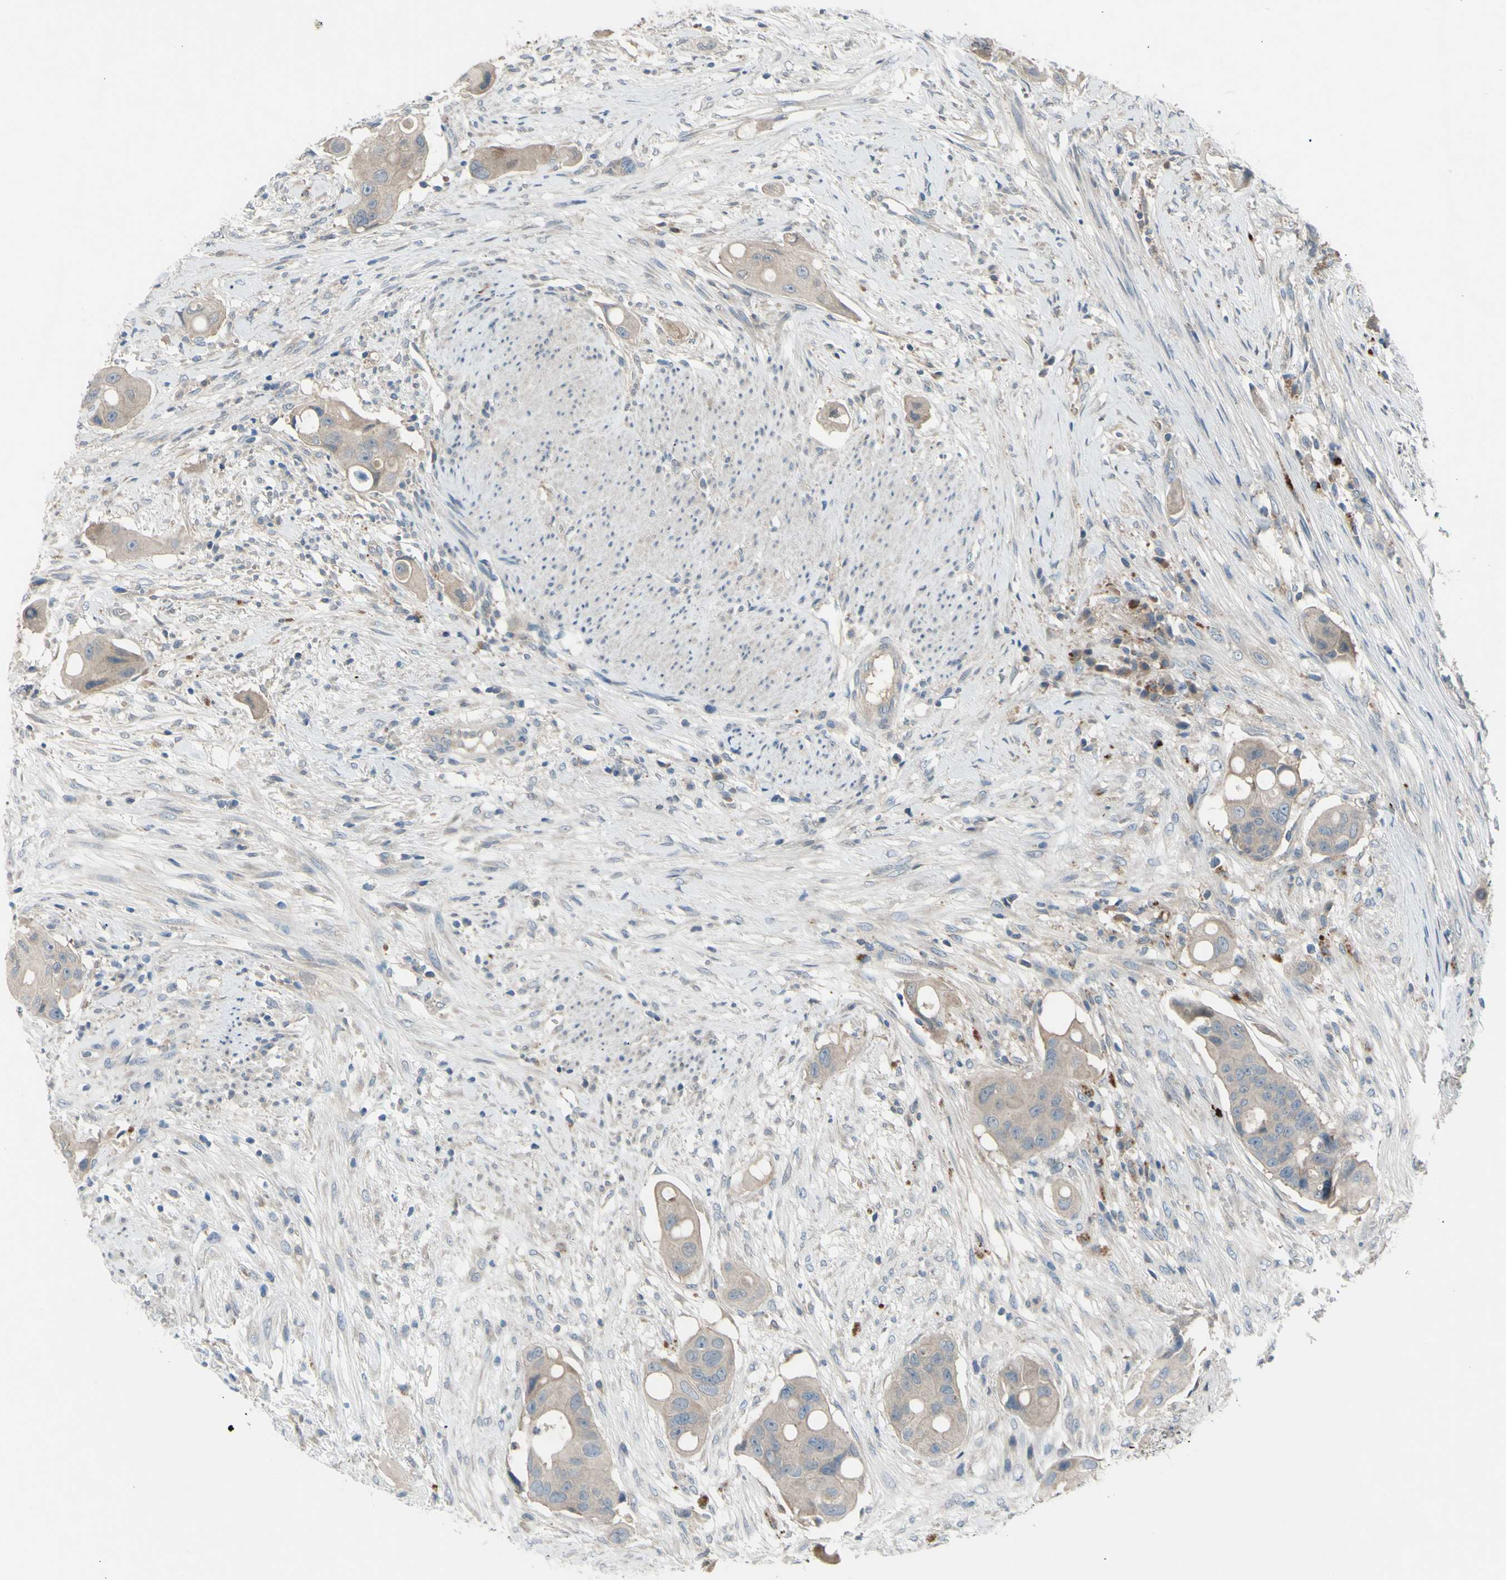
{"staining": {"intensity": "weak", "quantity": ">75%", "location": "cytoplasmic/membranous"}, "tissue": "colorectal cancer", "cell_type": "Tumor cells", "image_type": "cancer", "snomed": [{"axis": "morphology", "description": "Adenocarcinoma, NOS"}, {"axis": "topography", "description": "Colon"}], "caption": "Brown immunohistochemical staining in adenocarcinoma (colorectal) reveals weak cytoplasmic/membranous positivity in approximately >75% of tumor cells.", "gene": "AFP", "patient": {"sex": "female", "age": 57}}